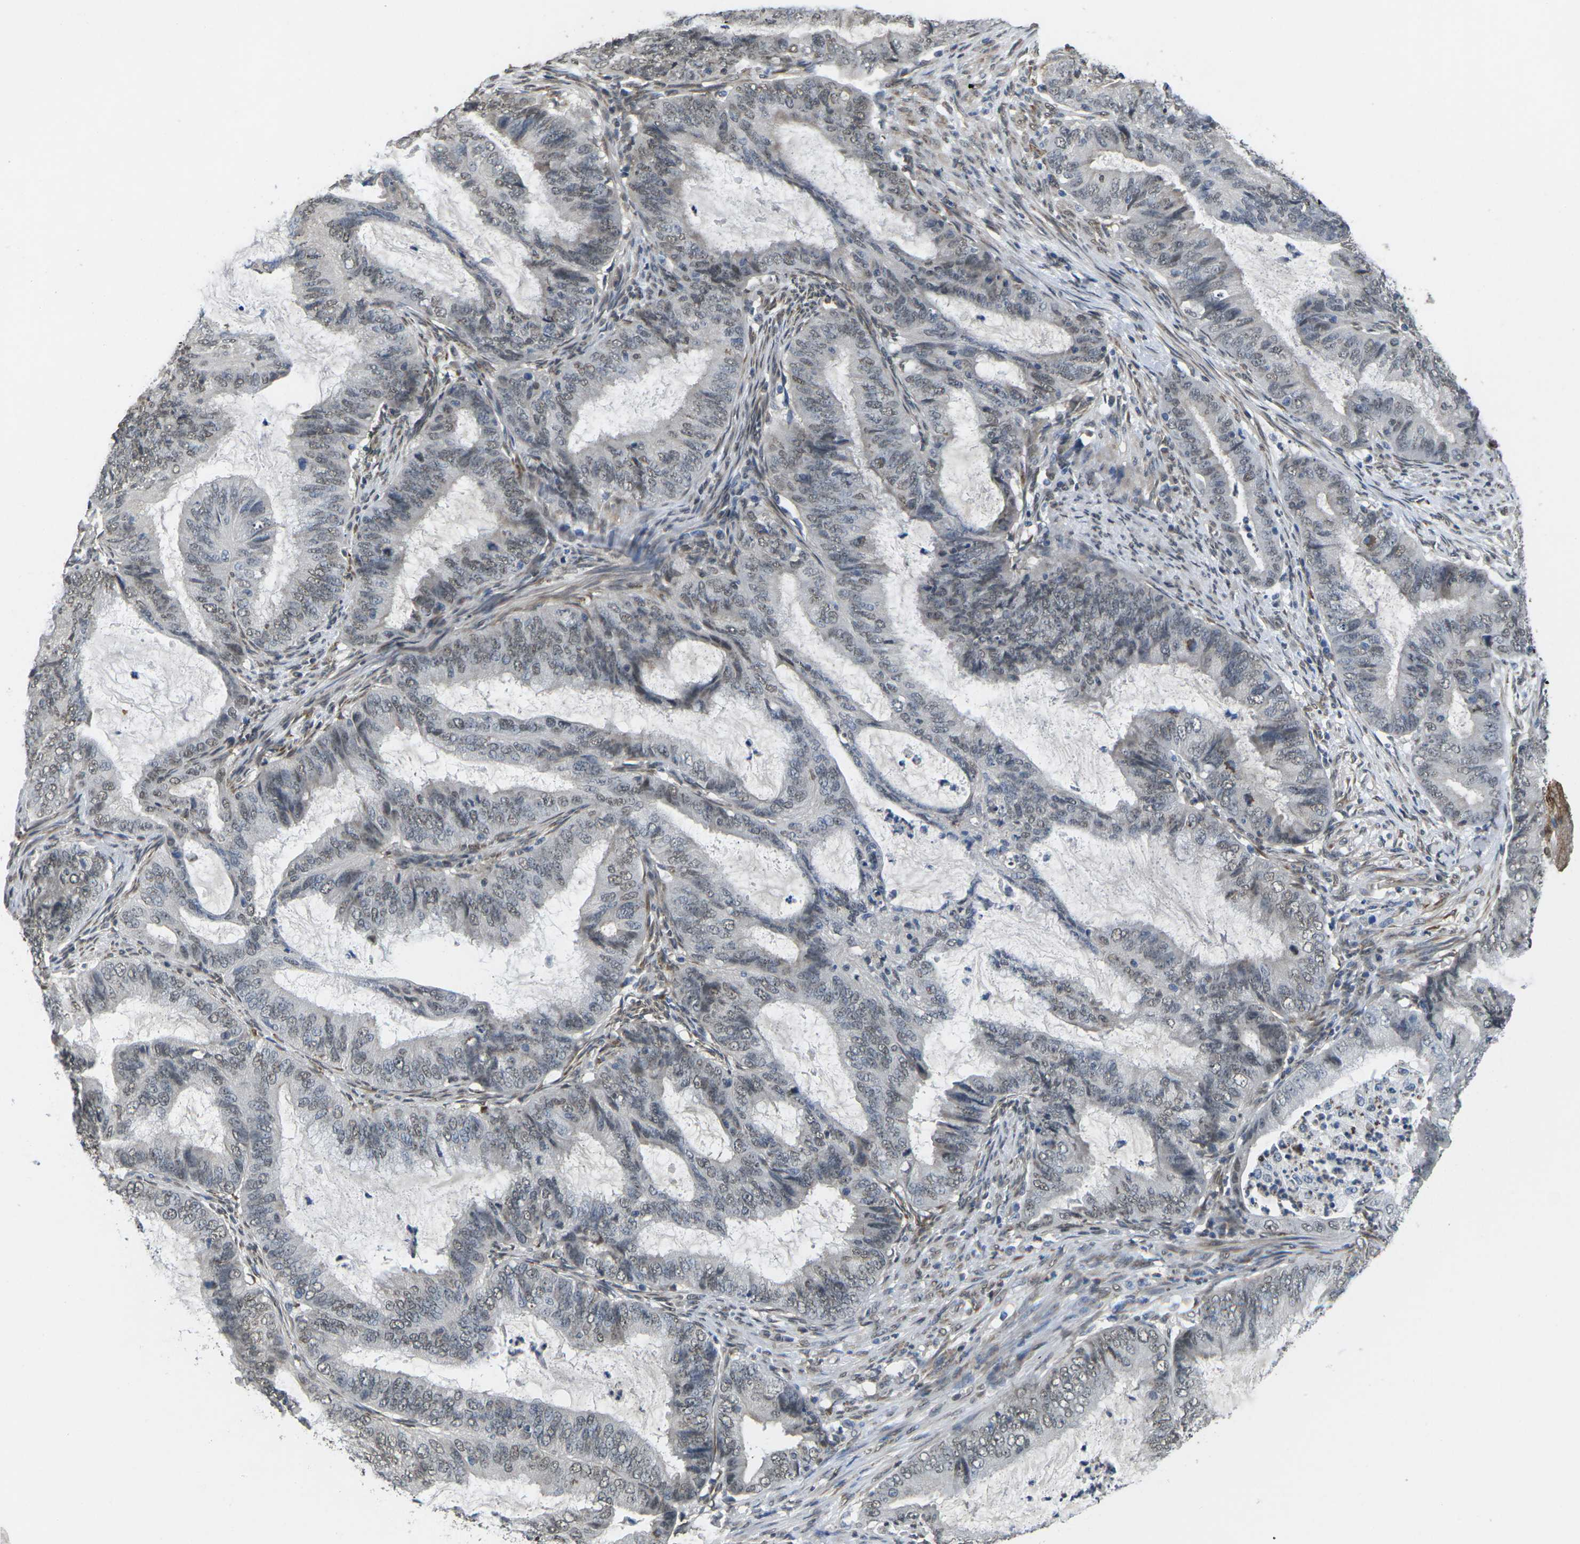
{"staining": {"intensity": "weak", "quantity": "25%-75%", "location": "nuclear"}, "tissue": "endometrial cancer", "cell_type": "Tumor cells", "image_type": "cancer", "snomed": [{"axis": "morphology", "description": "Adenocarcinoma, NOS"}, {"axis": "topography", "description": "Endometrium"}], "caption": "Approximately 25%-75% of tumor cells in human adenocarcinoma (endometrial) show weak nuclear protein positivity as visualized by brown immunohistochemical staining.", "gene": "SCNN1B", "patient": {"sex": "female", "age": 70}}